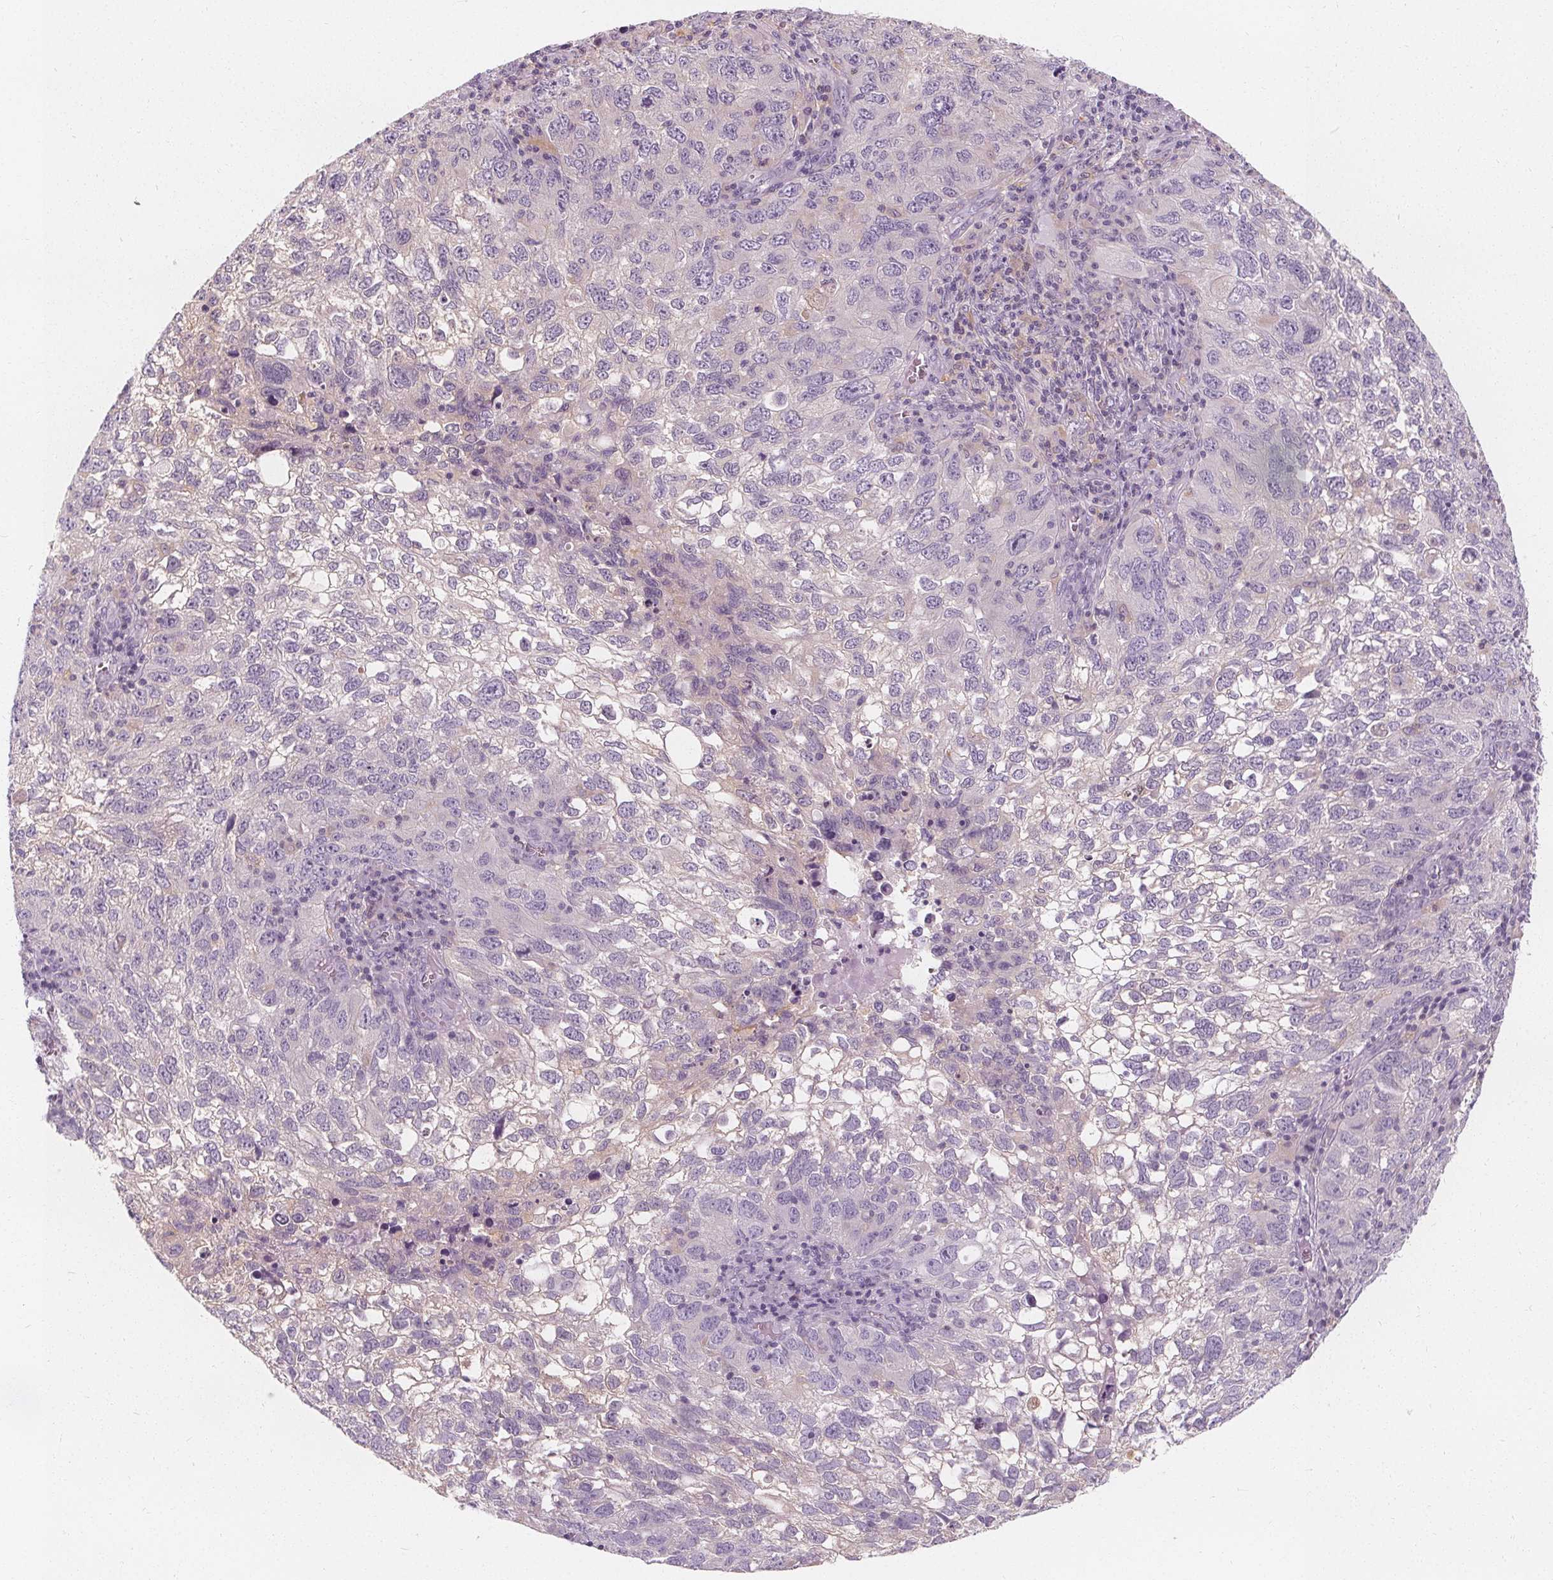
{"staining": {"intensity": "negative", "quantity": "none", "location": "none"}, "tissue": "cervical cancer", "cell_type": "Tumor cells", "image_type": "cancer", "snomed": [{"axis": "morphology", "description": "Squamous cell carcinoma, NOS"}, {"axis": "topography", "description": "Cervix"}], "caption": "A micrograph of cervical cancer (squamous cell carcinoma) stained for a protein shows no brown staining in tumor cells.", "gene": "UGP2", "patient": {"sex": "female", "age": 55}}